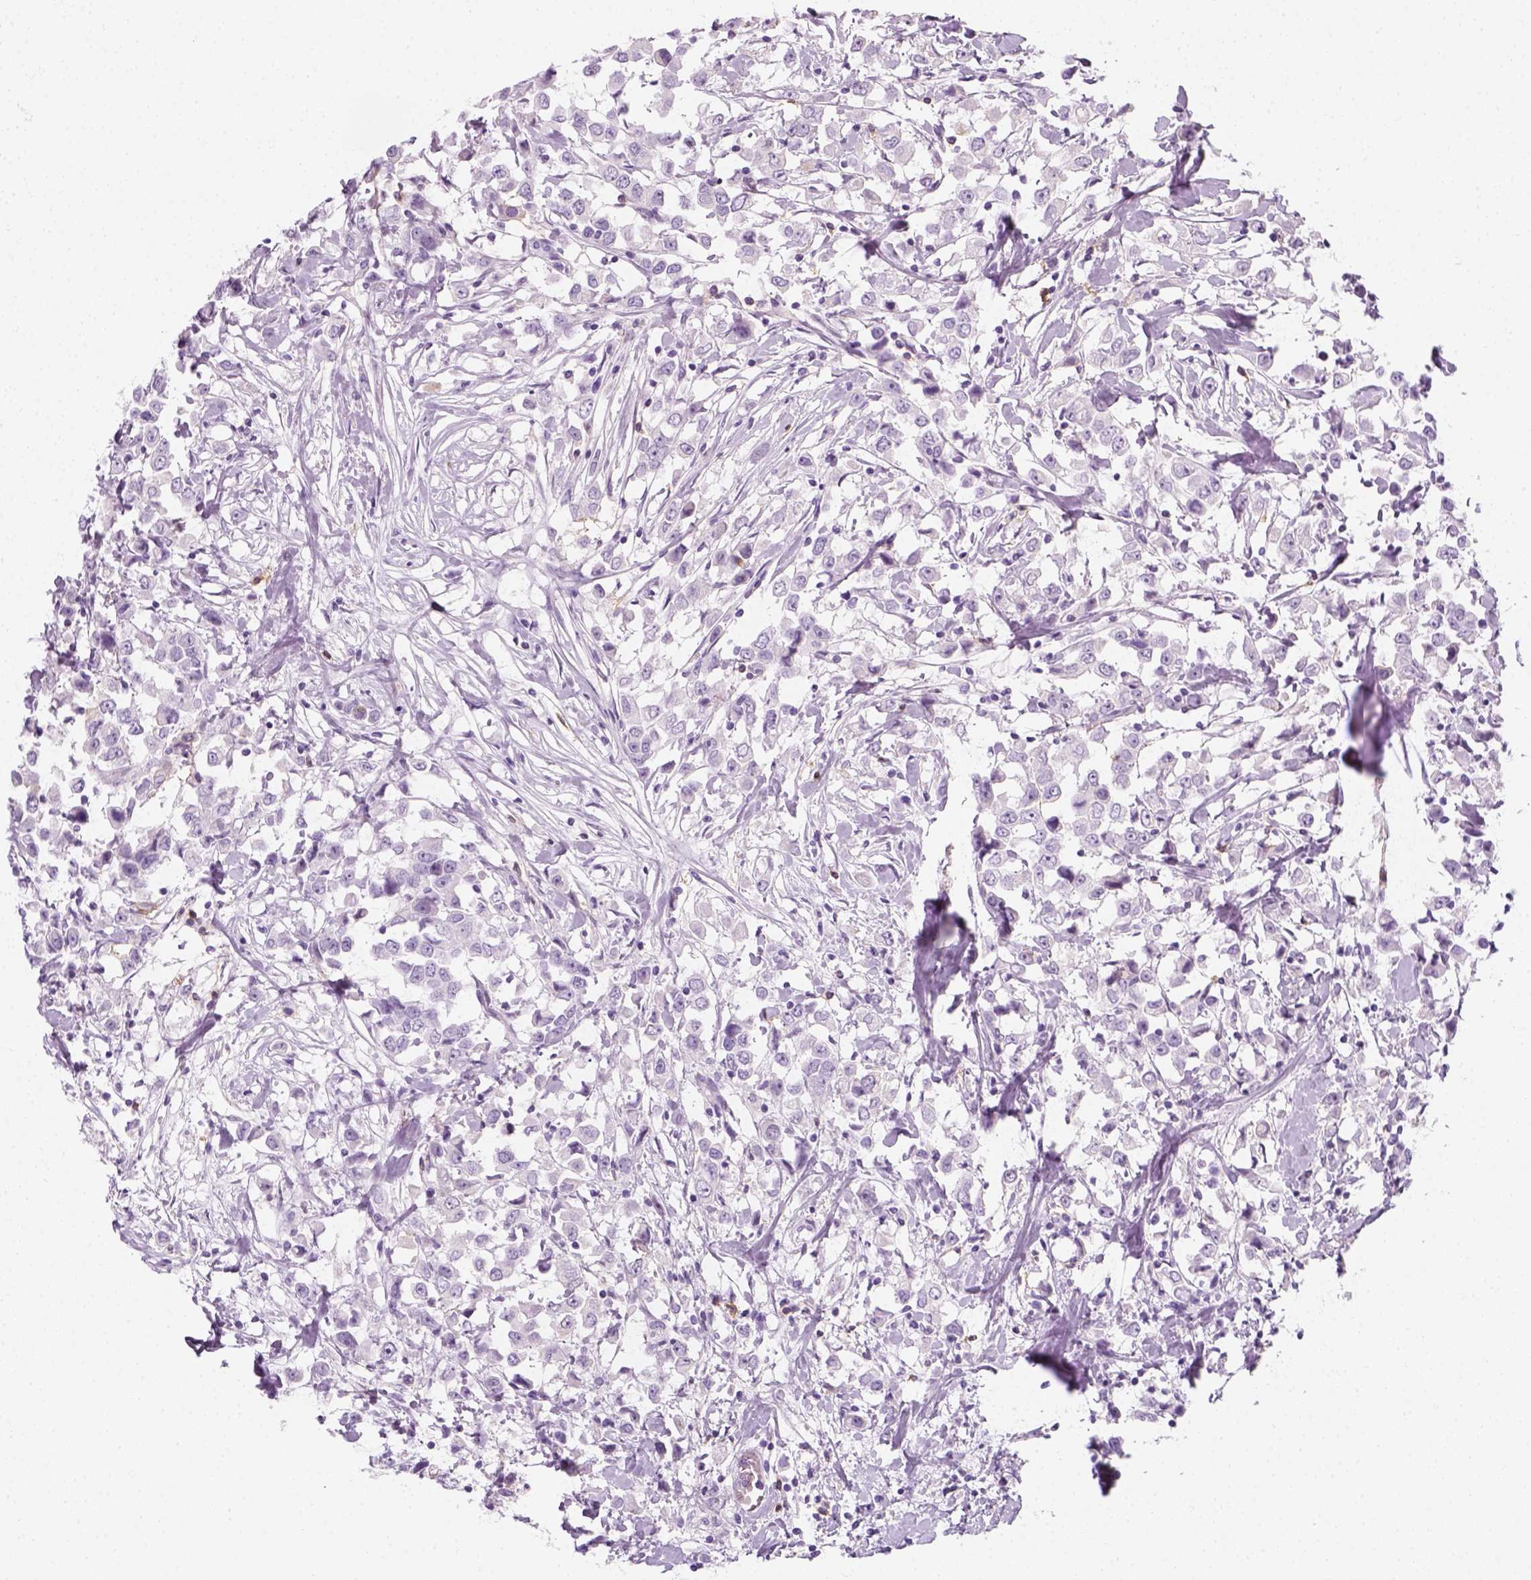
{"staining": {"intensity": "negative", "quantity": "none", "location": "none"}, "tissue": "breast cancer", "cell_type": "Tumor cells", "image_type": "cancer", "snomed": [{"axis": "morphology", "description": "Duct carcinoma"}, {"axis": "topography", "description": "Breast"}], "caption": "Immunohistochemical staining of breast intraductal carcinoma reveals no significant staining in tumor cells.", "gene": "AQP3", "patient": {"sex": "female", "age": 61}}